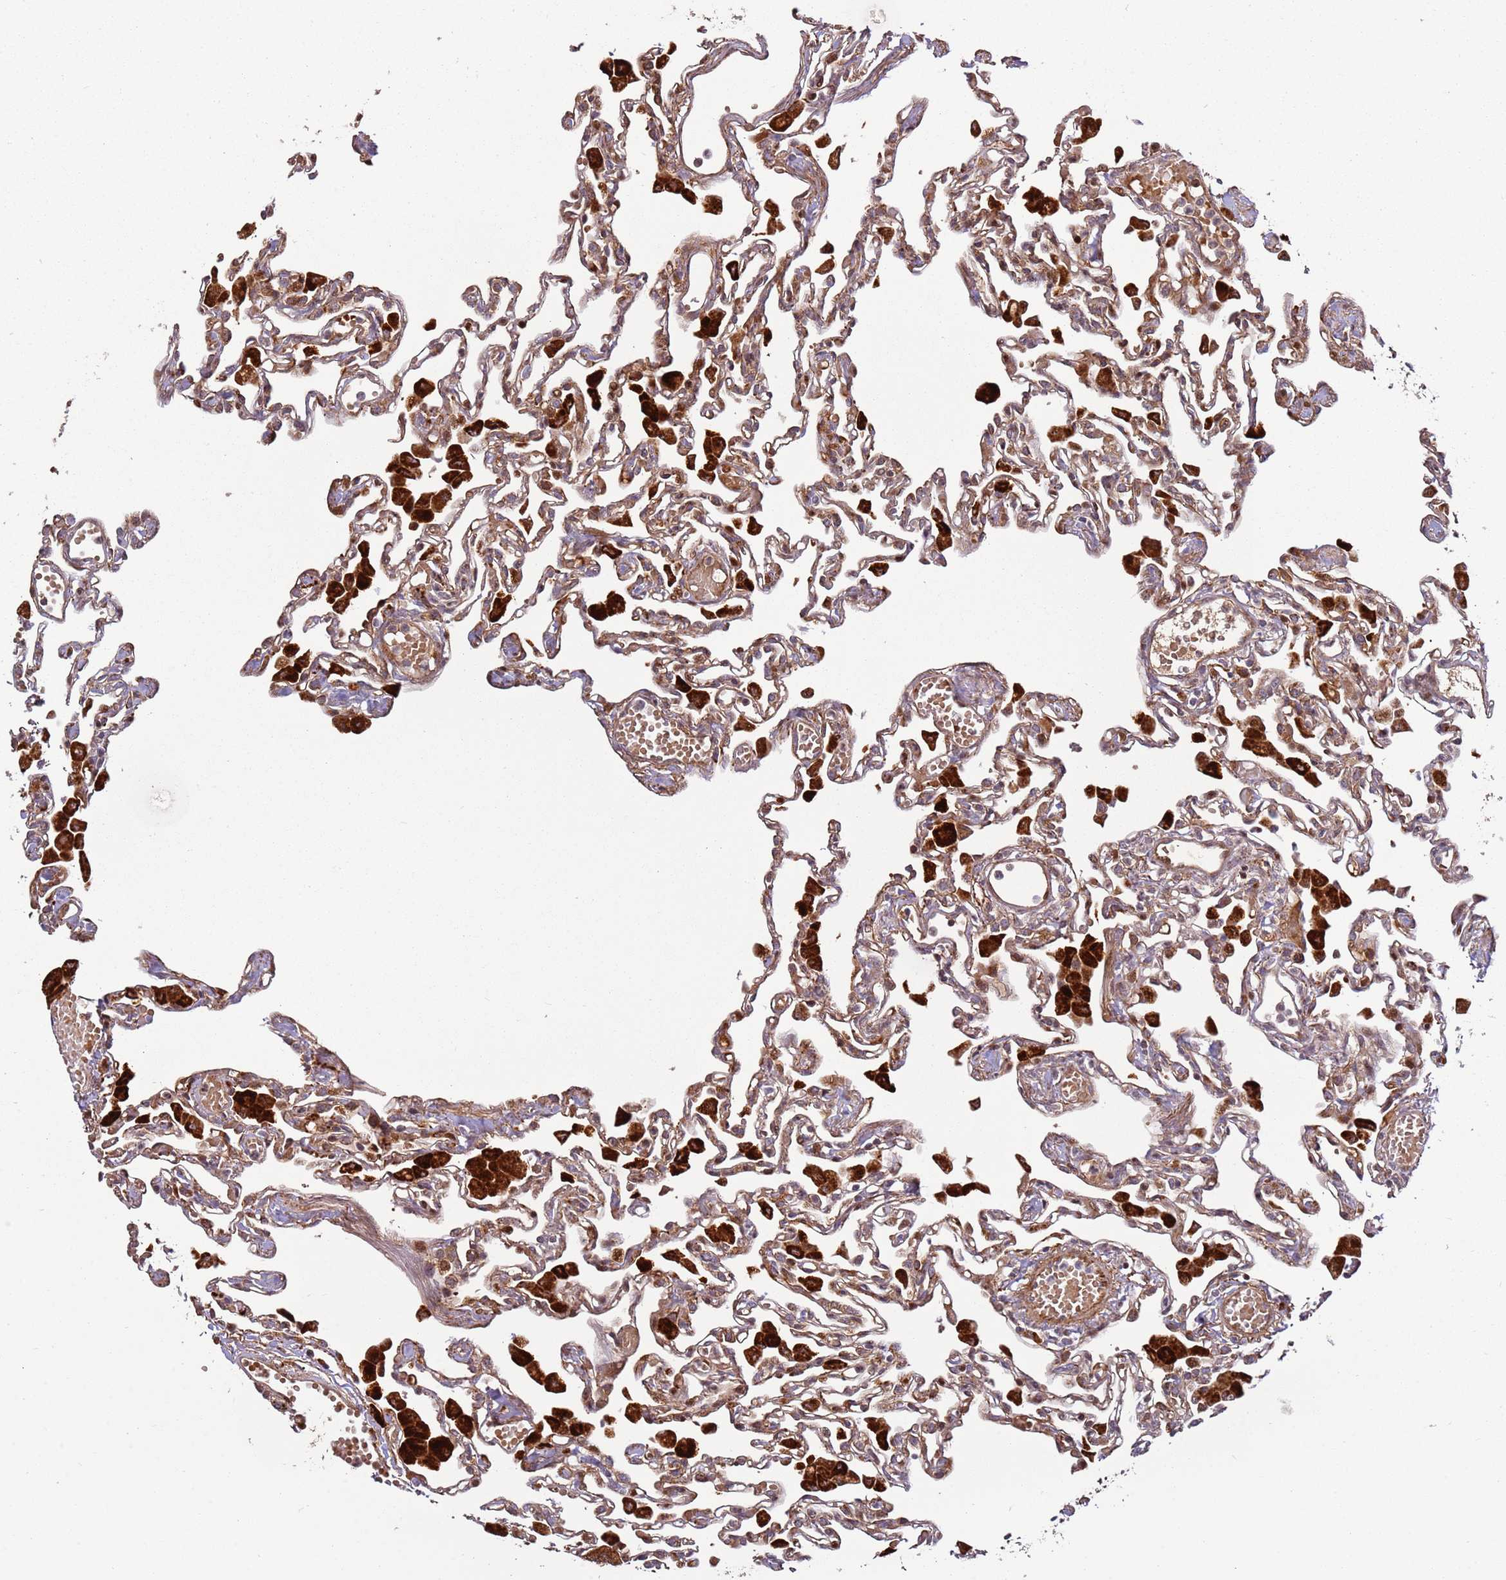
{"staining": {"intensity": "moderate", "quantity": ">75%", "location": "cytoplasmic/membranous"}, "tissue": "lung", "cell_type": "Alveolar cells", "image_type": "normal", "snomed": [{"axis": "morphology", "description": "Normal tissue, NOS"}, {"axis": "topography", "description": "Bronchus"}, {"axis": "topography", "description": "Lung"}], "caption": "Brown immunohistochemical staining in benign human lung reveals moderate cytoplasmic/membranous staining in about >75% of alveolar cells.", "gene": "RHBDL1", "patient": {"sex": "female", "age": 49}}